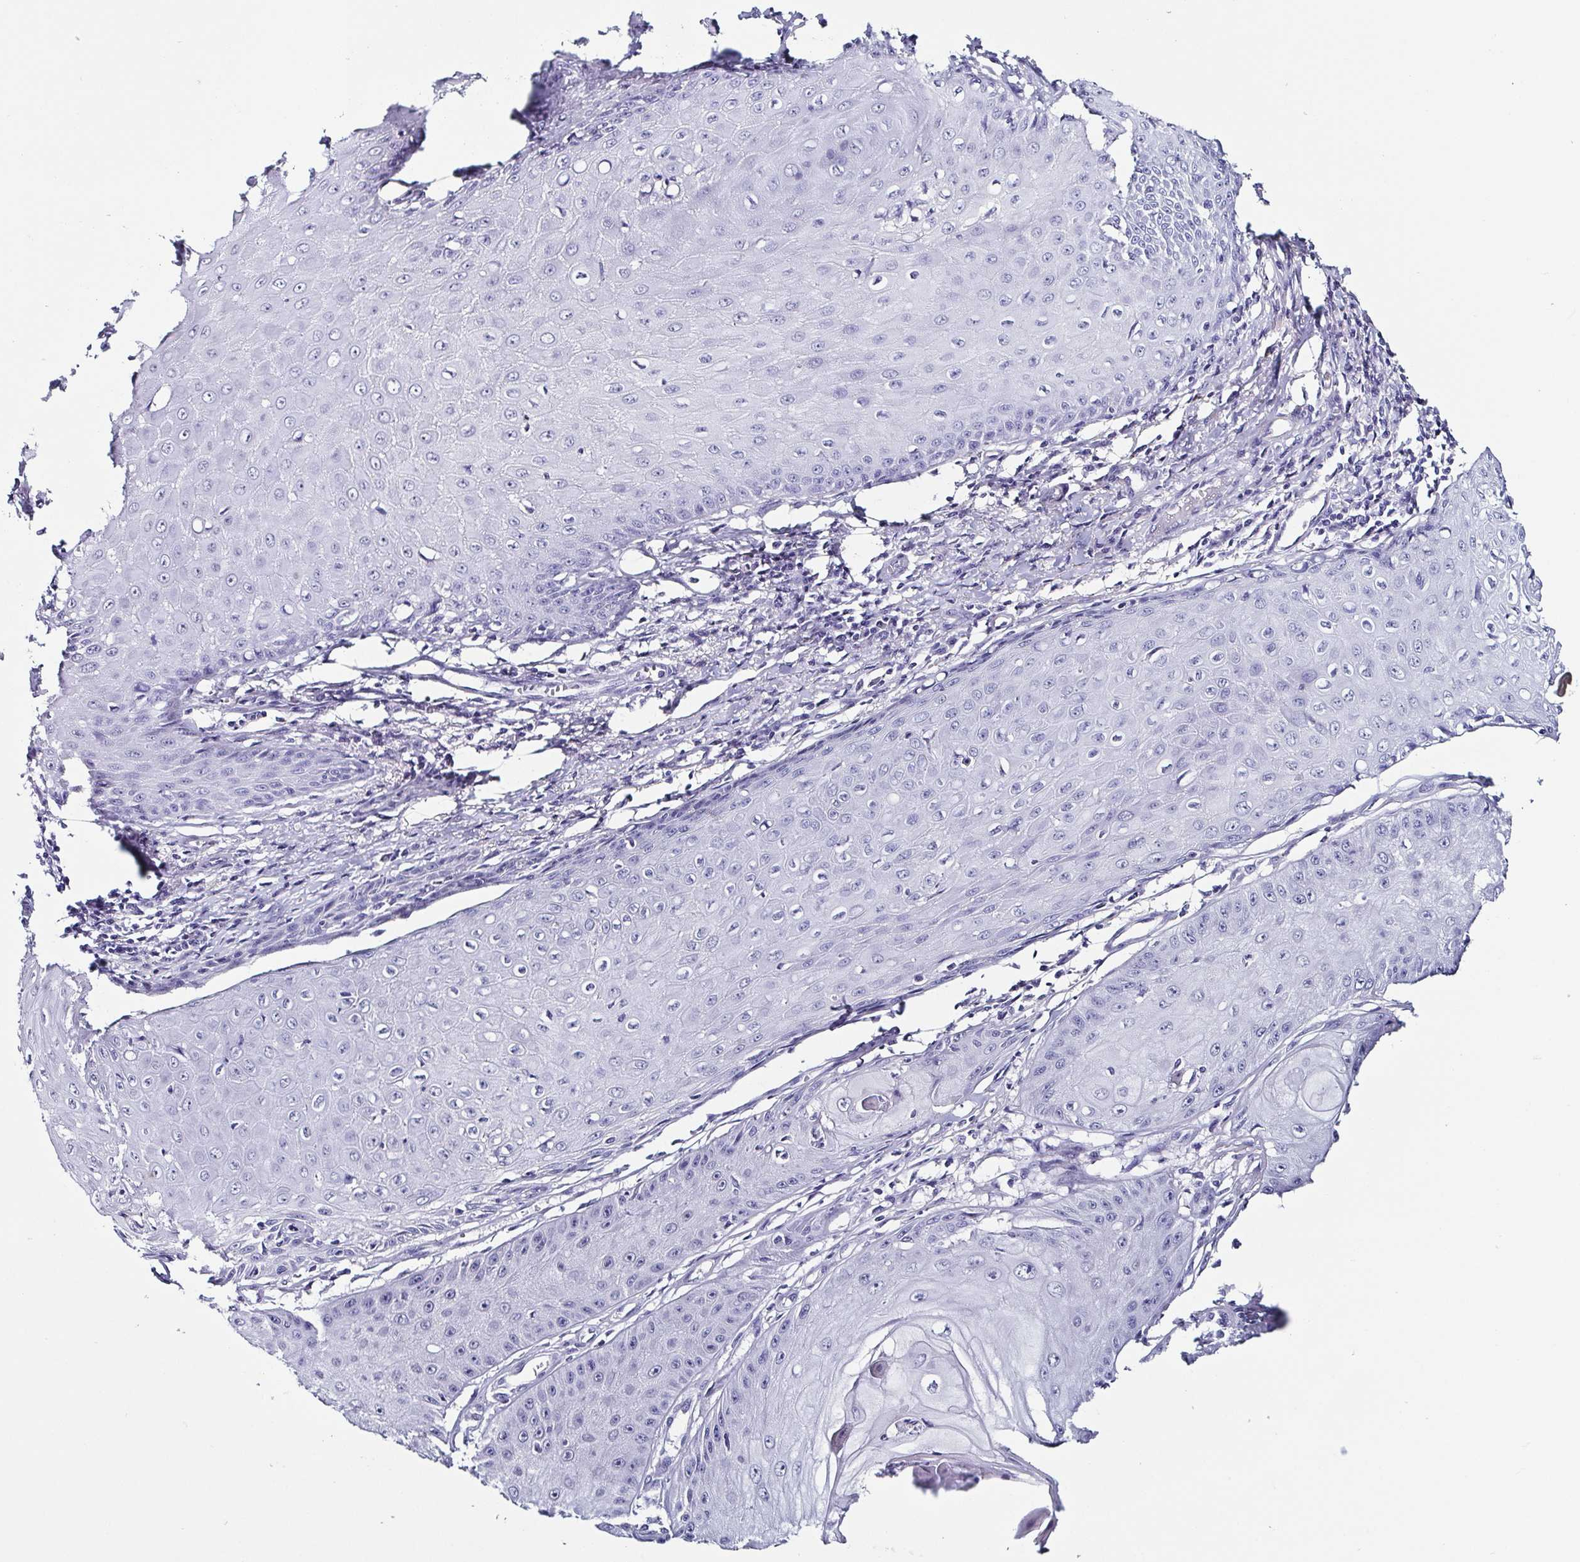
{"staining": {"intensity": "negative", "quantity": "none", "location": "none"}, "tissue": "skin cancer", "cell_type": "Tumor cells", "image_type": "cancer", "snomed": [{"axis": "morphology", "description": "Squamous cell carcinoma, NOS"}, {"axis": "topography", "description": "Skin"}], "caption": "This is an immunohistochemistry (IHC) micrograph of skin squamous cell carcinoma. There is no staining in tumor cells.", "gene": "TNNT2", "patient": {"sex": "male", "age": 70}}